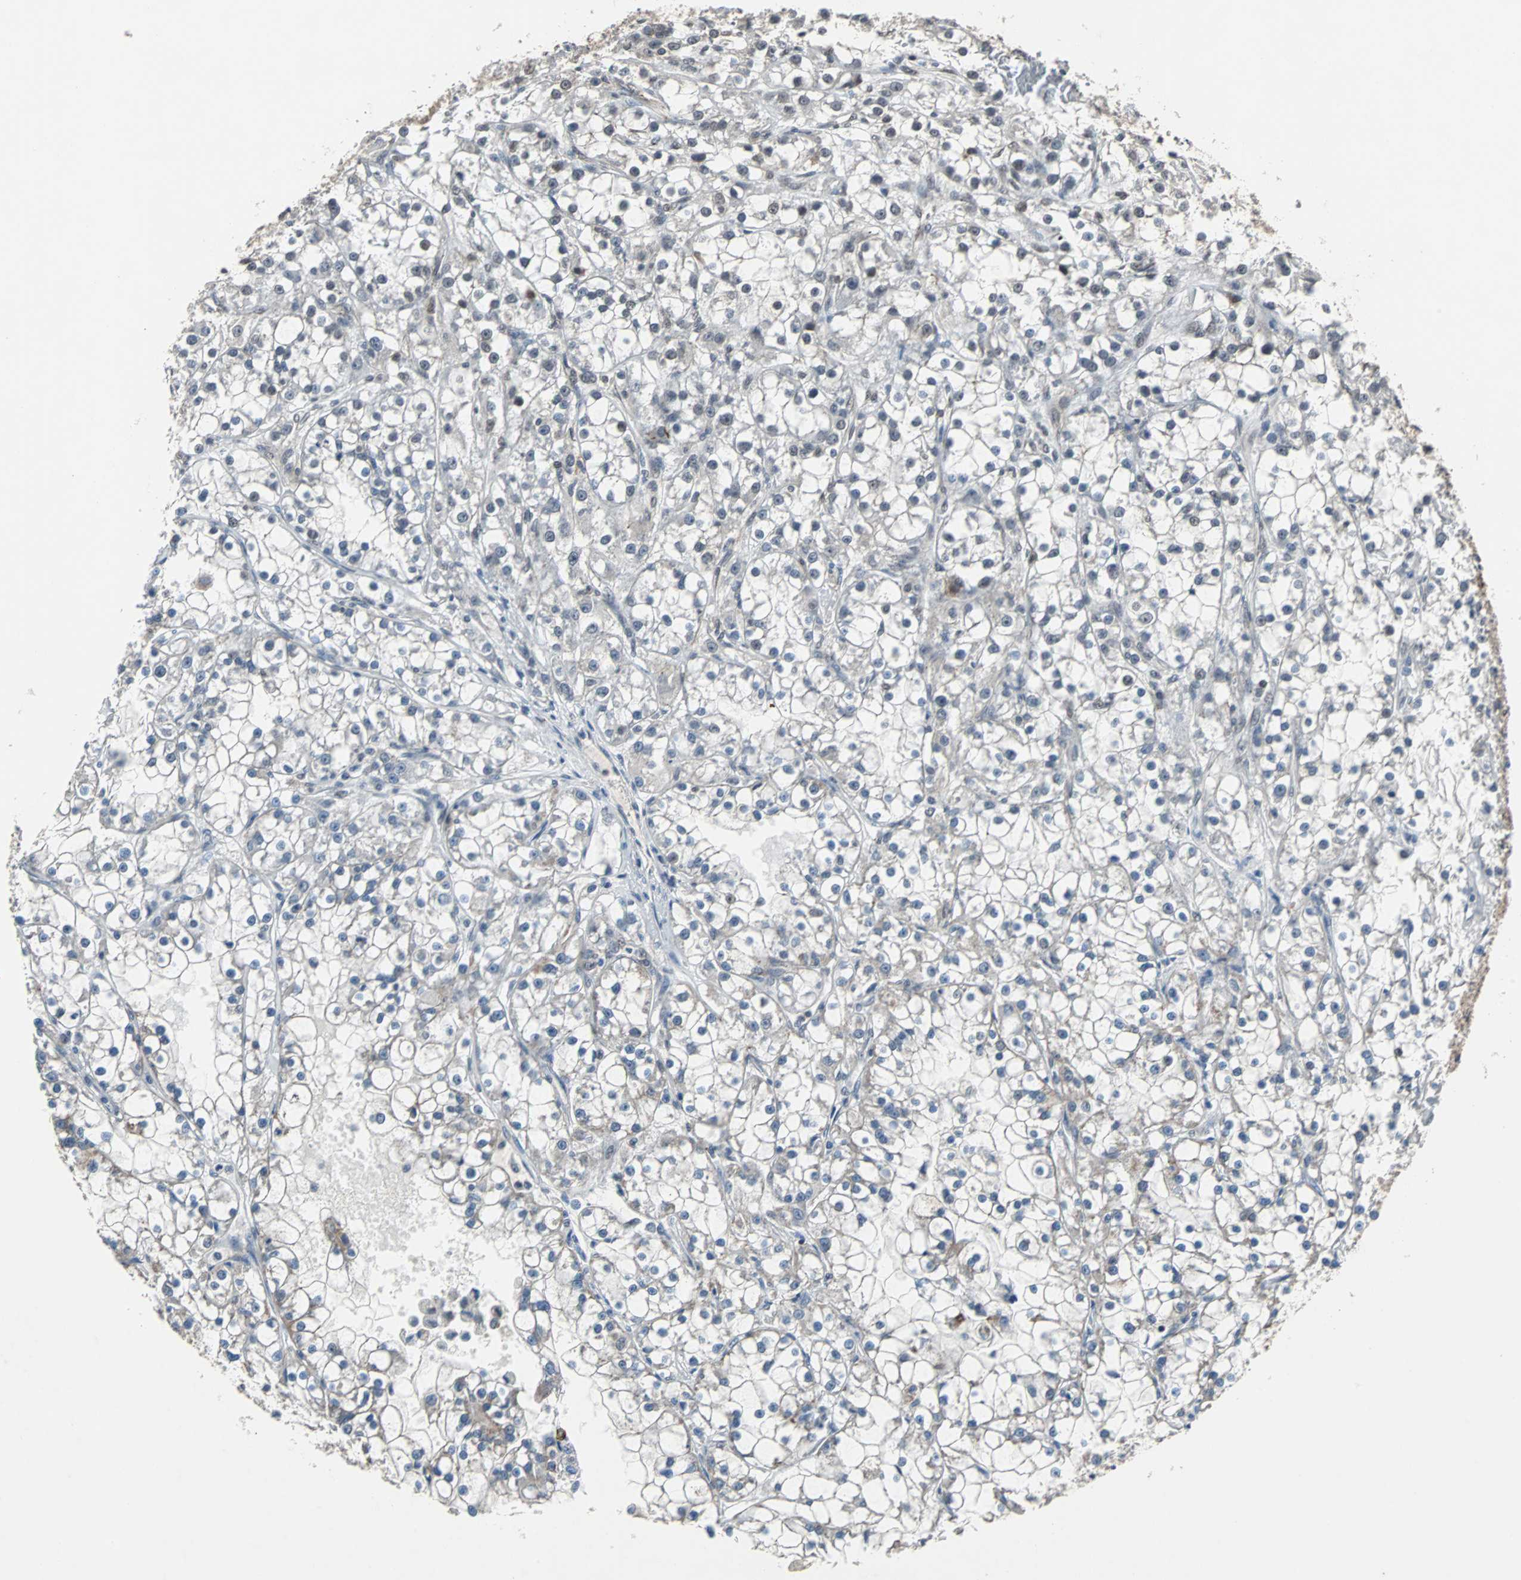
{"staining": {"intensity": "weak", "quantity": "<25%", "location": "cytoplasmic/membranous"}, "tissue": "renal cancer", "cell_type": "Tumor cells", "image_type": "cancer", "snomed": [{"axis": "morphology", "description": "Adenocarcinoma, NOS"}, {"axis": "topography", "description": "Kidney"}], "caption": "Adenocarcinoma (renal) stained for a protein using immunohistochemistry (IHC) exhibits no positivity tumor cells.", "gene": "LSR", "patient": {"sex": "female", "age": 52}}